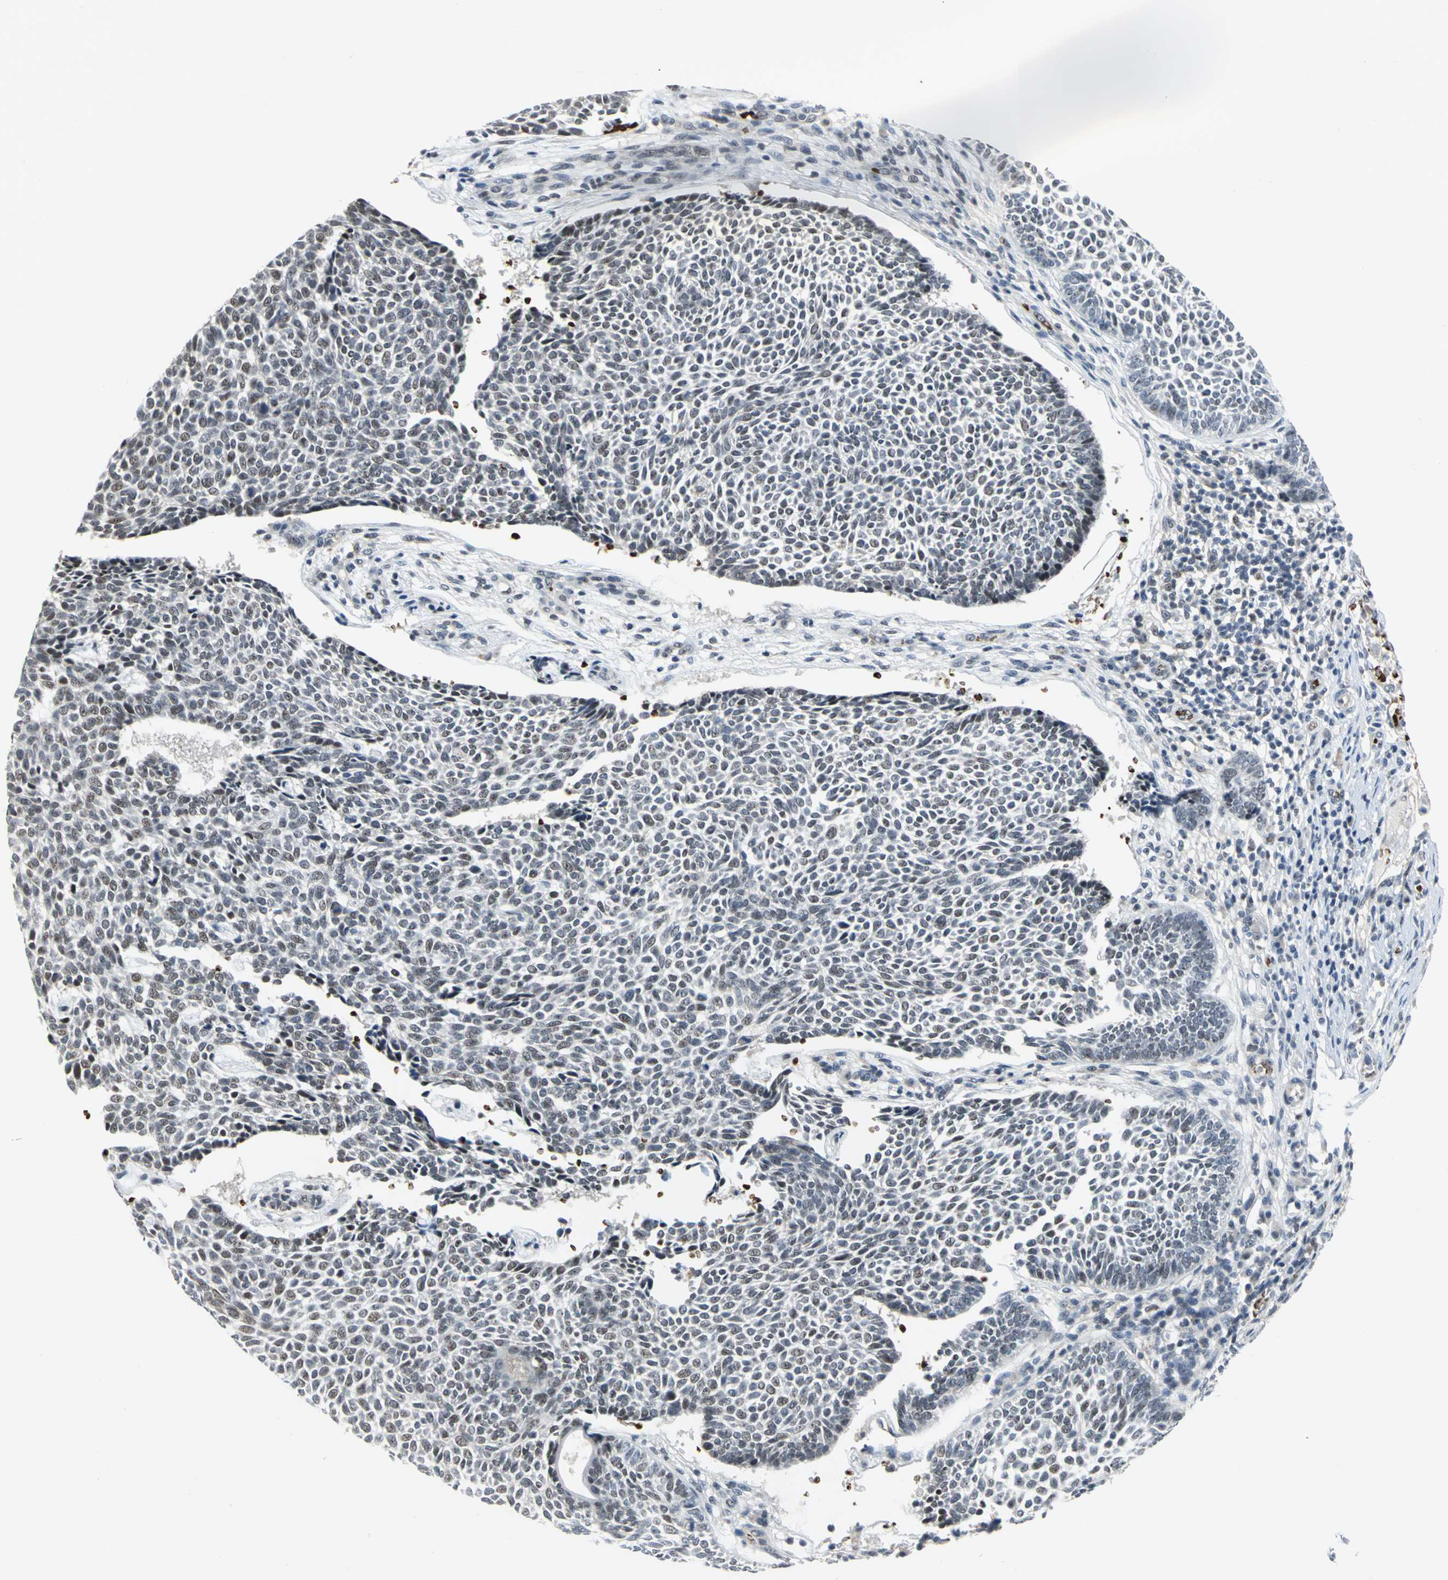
{"staining": {"intensity": "moderate", "quantity": ">75%", "location": "nuclear"}, "tissue": "skin cancer", "cell_type": "Tumor cells", "image_type": "cancer", "snomed": [{"axis": "morphology", "description": "Normal tissue, NOS"}, {"axis": "morphology", "description": "Basal cell carcinoma"}, {"axis": "topography", "description": "Skin"}], "caption": "DAB (3,3'-diaminobenzidine) immunohistochemical staining of human skin cancer (basal cell carcinoma) reveals moderate nuclear protein positivity in about >75% of tumor cells.", "gene": "GLI3", "patient": {"sex": "male", "age": 87}}